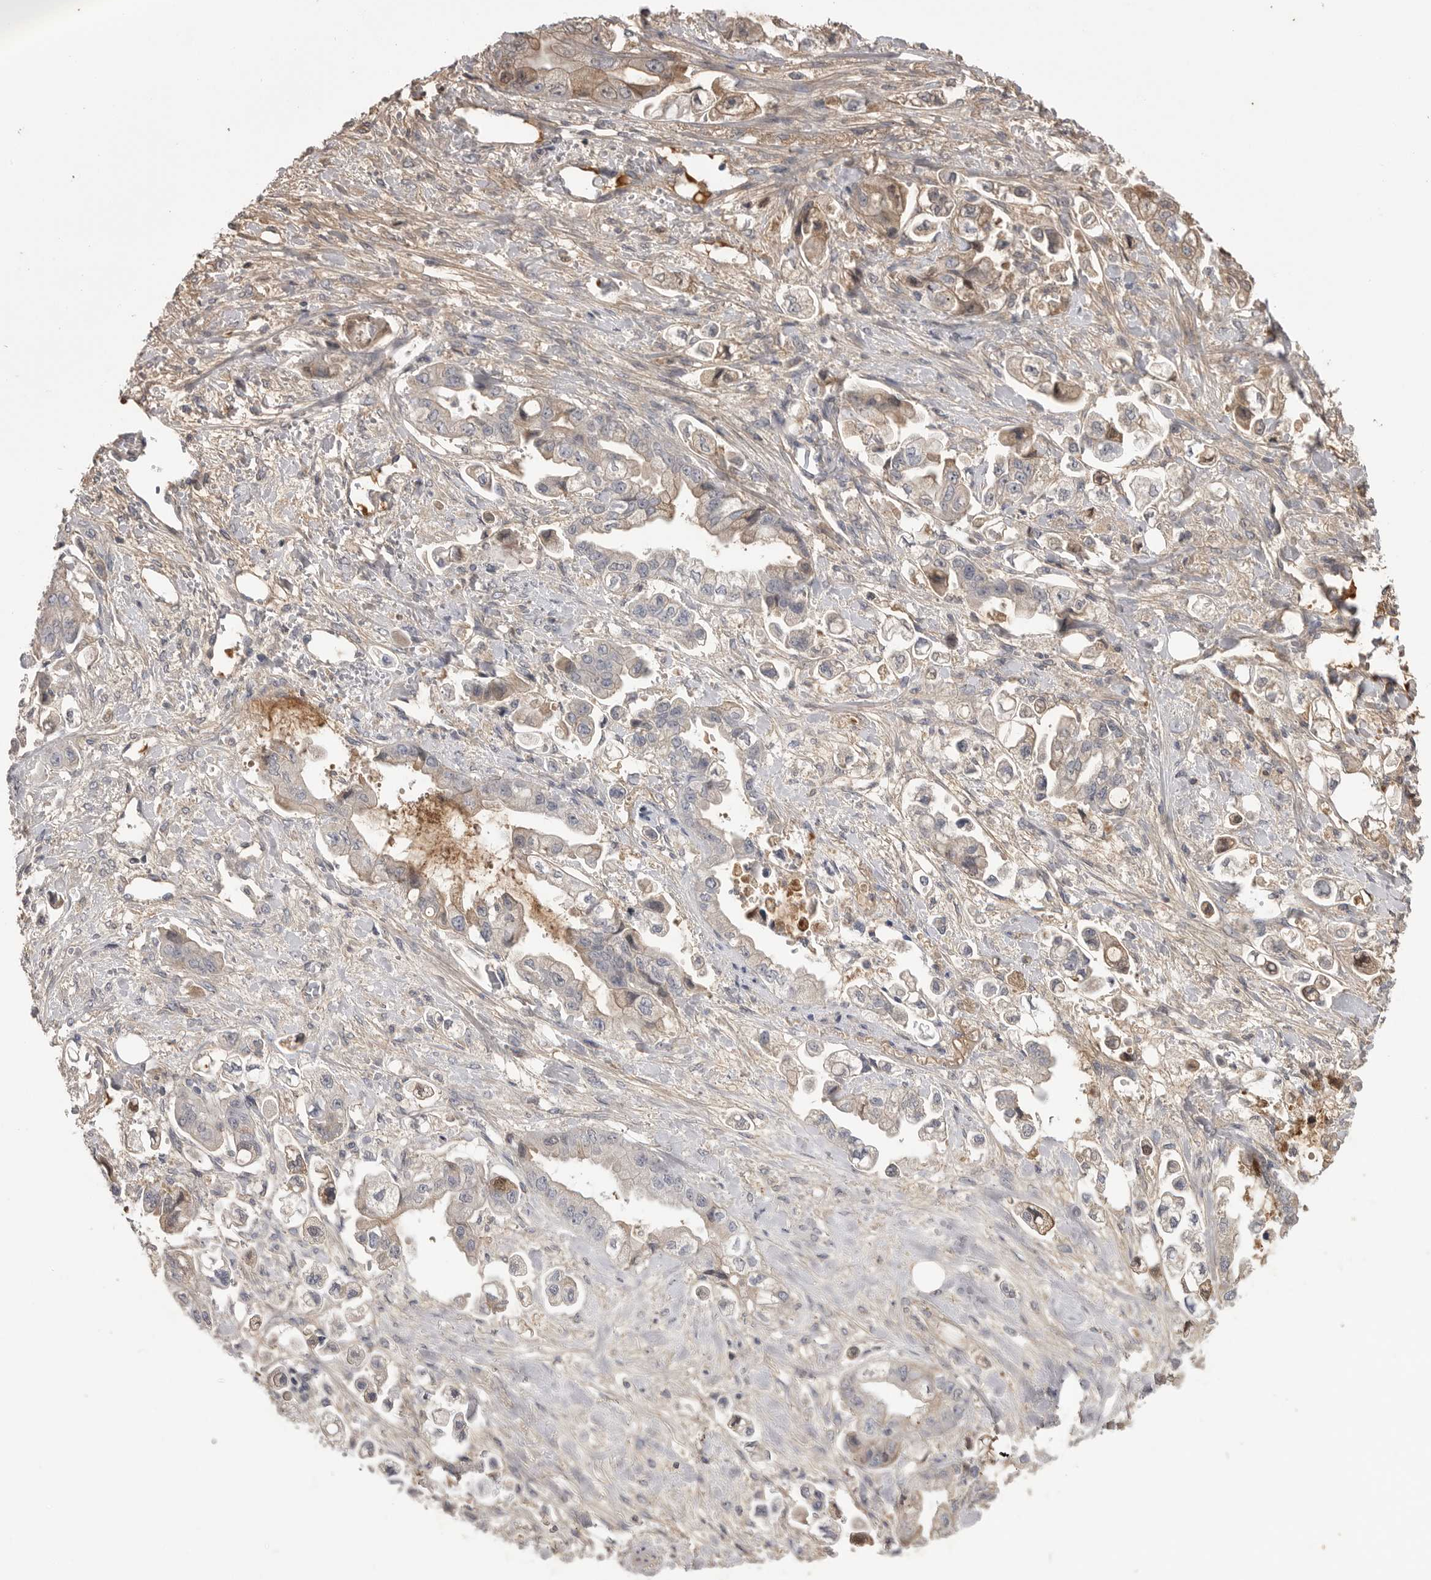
{"staining": {"intensity": "weak", "quantity": "<25%", "location": "cytoplasmic/membranous"}, "tissue": "stomach cancer", "cell_type": "Tumor cells", "image_type": "cancer", "snomed": [{"axis": "morphology", "description": "Adenocarcinoma, NOS"}, {"axis": "topography", "description": "Stomach"}], "caption": "Tumor cells are negative for protein expression in human stomach cancer (adenocarcinoma).", "gene": "AHSG", "patient": {"sex": "male", "age": 62}}